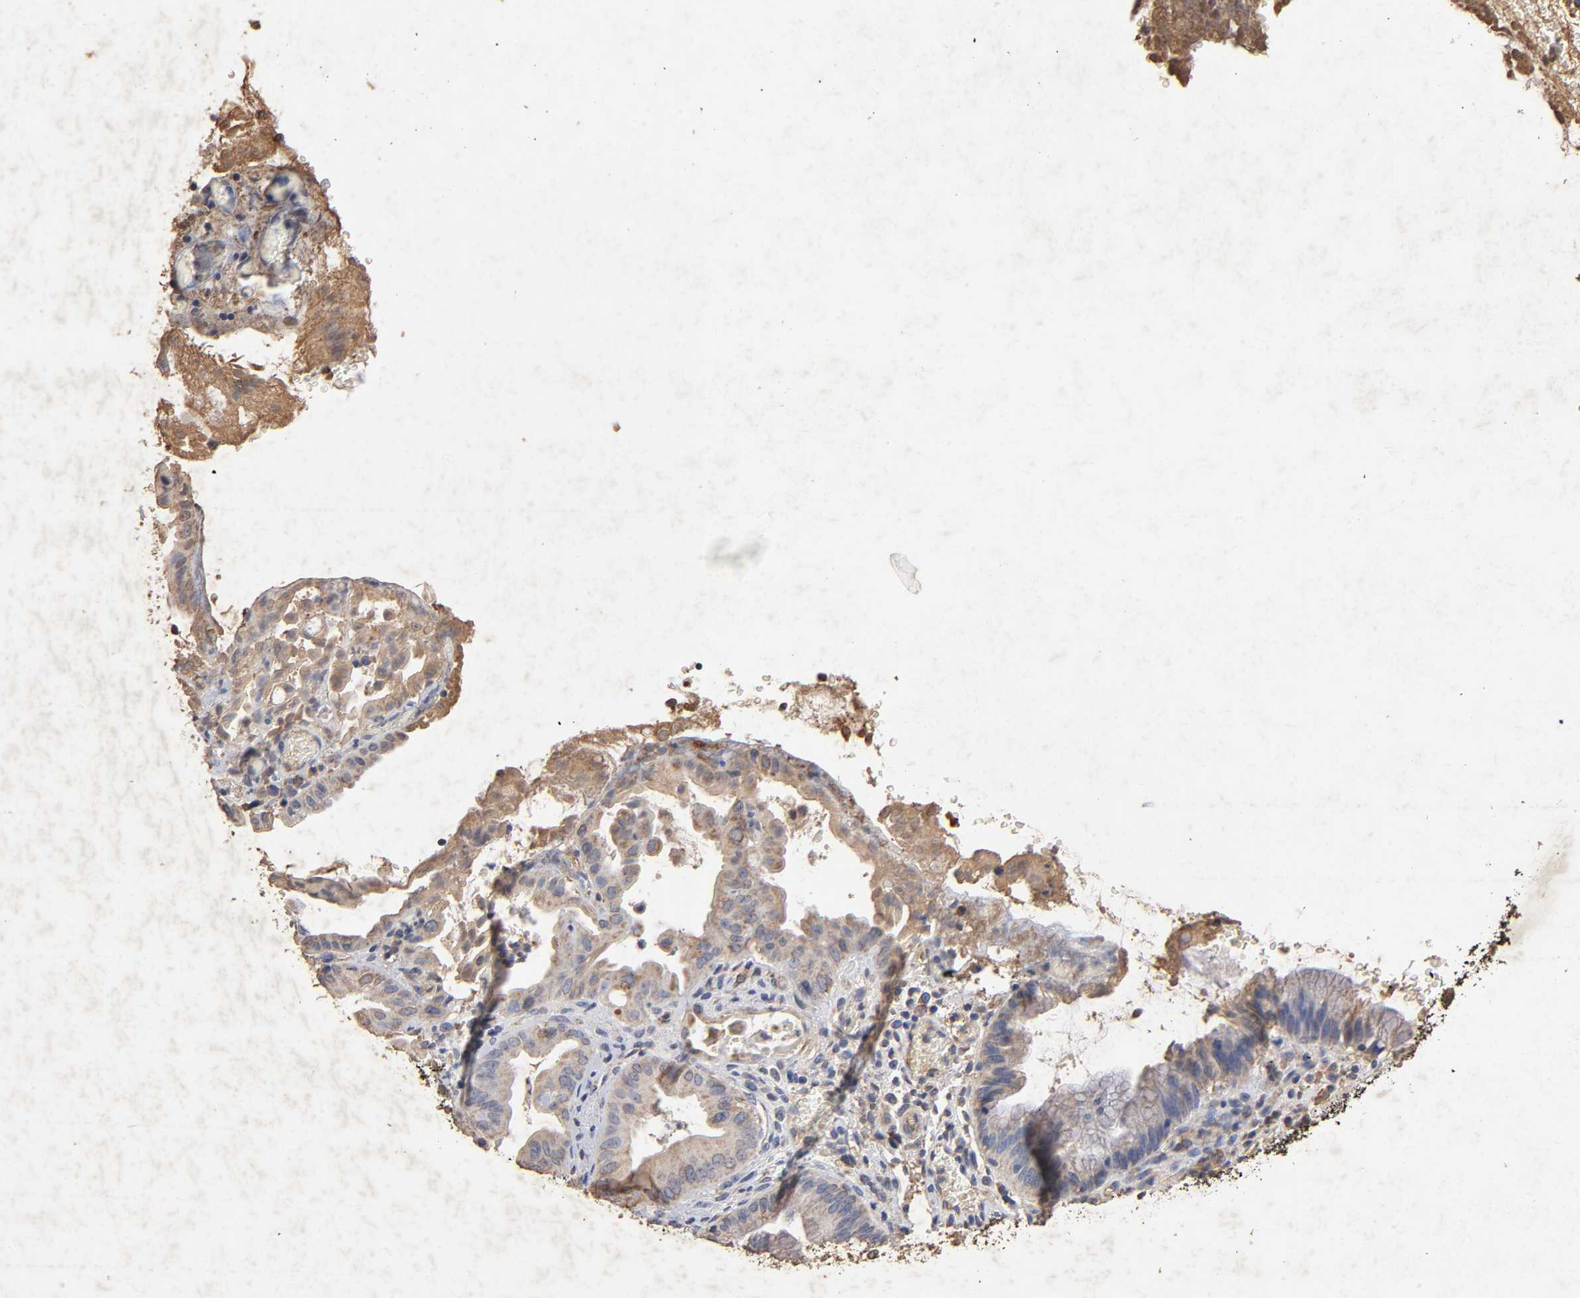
{"staining": {"intensity": "moderate", "quantity": ">75%", "location": "cytoplasmic/membranous"}, "tissue": "liver cancer", "cell_type": "Tumor cells", "image_type": "cancer", "snomed": [{"axis": "morphology", "description": "Cholangiocarcinoma"}, {"axis": "topography", "description": "Liver"}], "caption": "IHC (DAB) staining of human liver cholangiocarcinoma displays moderate cytoplasmic/membranous protein staining in about >75% of tumor cells. (IHC, brightfield microscopy, high magnification).", "gene": "CYCS", "patient": {"sex": "male", "age": 58}}